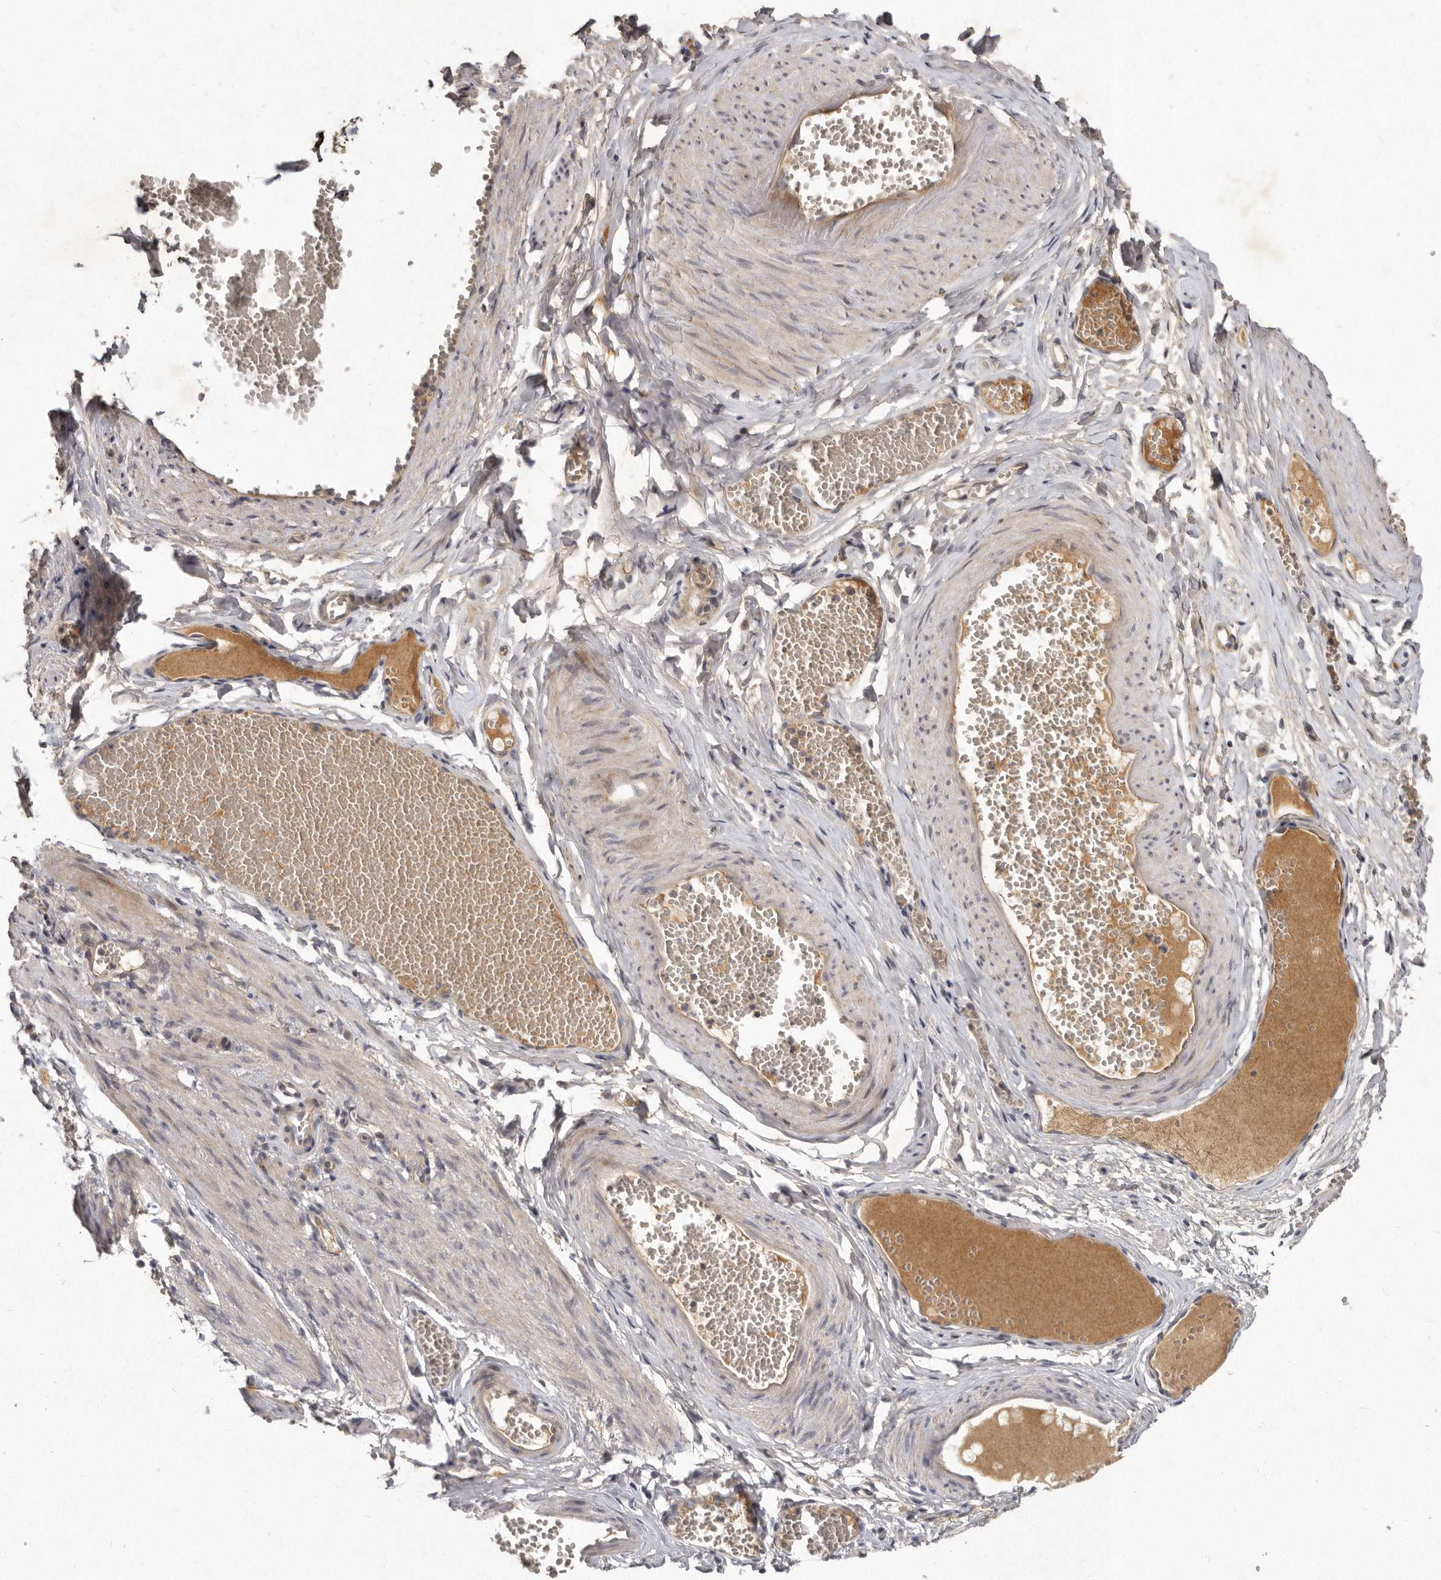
{"staining": {"intensity": "negative", "quantity": "none", "location": "none"}, "tissue": "adipose tissue", "cell_type": "Adipocytes", "image_type": "normal", "snomed": [{"axis": "morphology", "description": "Normal tissue, NOS"}, {"axis": "topography", "description": "Smooth muscle"}, {"axis": "topography", "description": "Peripheral nerve tissue"}], "caption": "This image is of unremarkable adipose tissue stained with IHC to label a protein in brown with the nuclei are counter-stained blue. There is no expression in adipocytes.", "gene": "SLC22A1", "patient": {"sex": "female", "age": 39}}